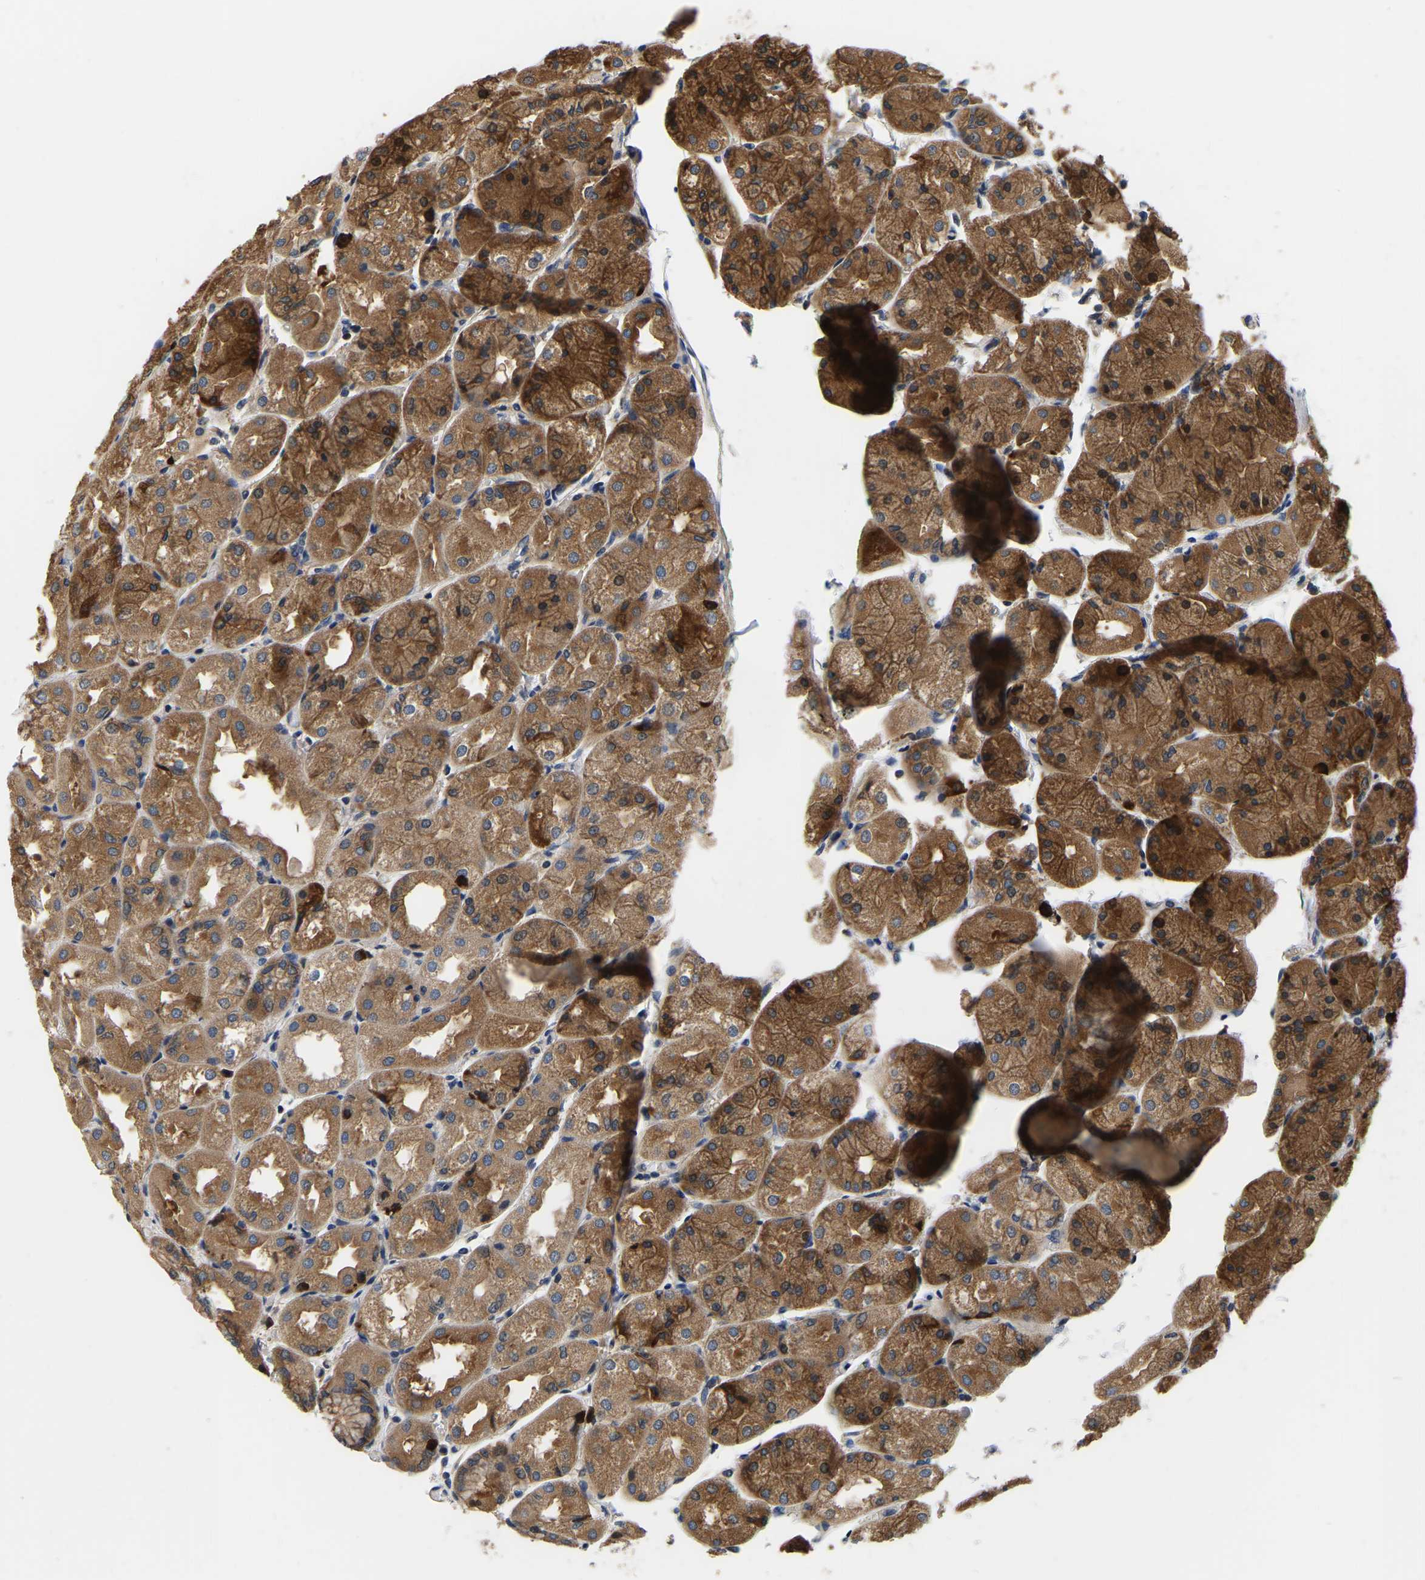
{"staining": {"intensity": "strong", "quantity": ">75%", "location": "cytoplasmic/membranous"}, "tissue": "stomach", "cell_type": "Glandular cells", "image_type": "normal", "snomed": [{"axis": "morphology", "description": "Normal tissue, NOS"}, {"axis": "topography", "description": "Stomach, upper"}], "caption": "Stomach was stained to show a protein in brown. There is high levels of strong cytoplasmic/membranous positivity in approximately >75% of glandular cells. The staining was performed using DAB, with brown indicating positive protein expression. Nuclei are stained blue with hematoxylin.", "gene": "GARS1", "patient": {"sex": "male", "age": 72}}